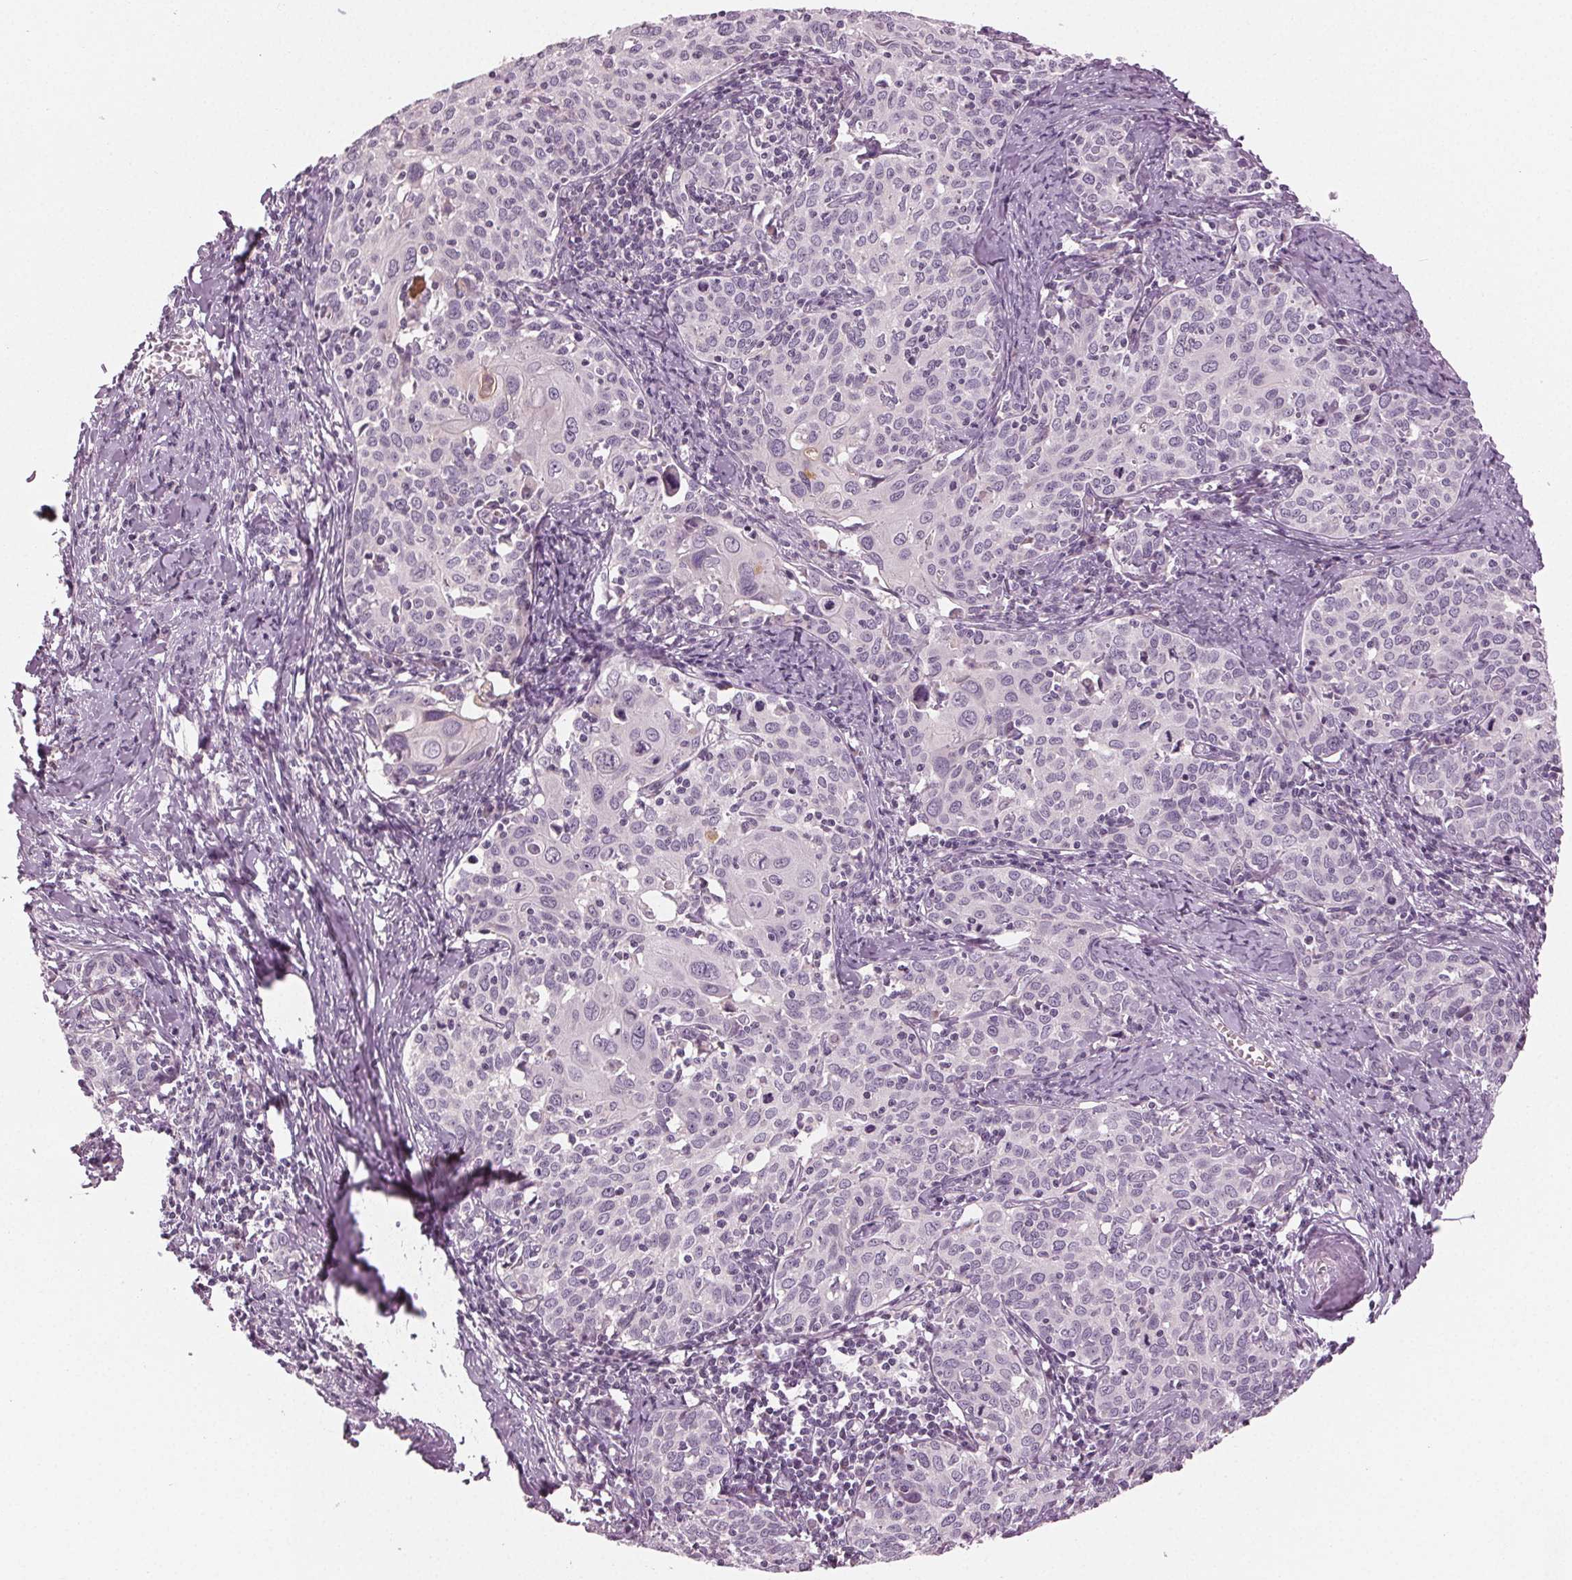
{"staining": {"intensity": "negative", "quantity": "none", "location": "none"}, "tissue": "cervical cancer", "cell_type": "Tumor cells", "image_type": "cancer", "snomed": [{"axis": "morphology", "description": "Squamous cell carcinoma, NOS"}, {"axis": "topography", "description": "Cervix"}], "caption": "Tumor cells are negative for brown protein staining in cervical squamous cell carcinoma. The staining is performed using DAB brown chromogen with nuclei counter-stained in using hematoxylin.", "gene": "PRAP1", "patient": {"sex": "female", "age": 62}}